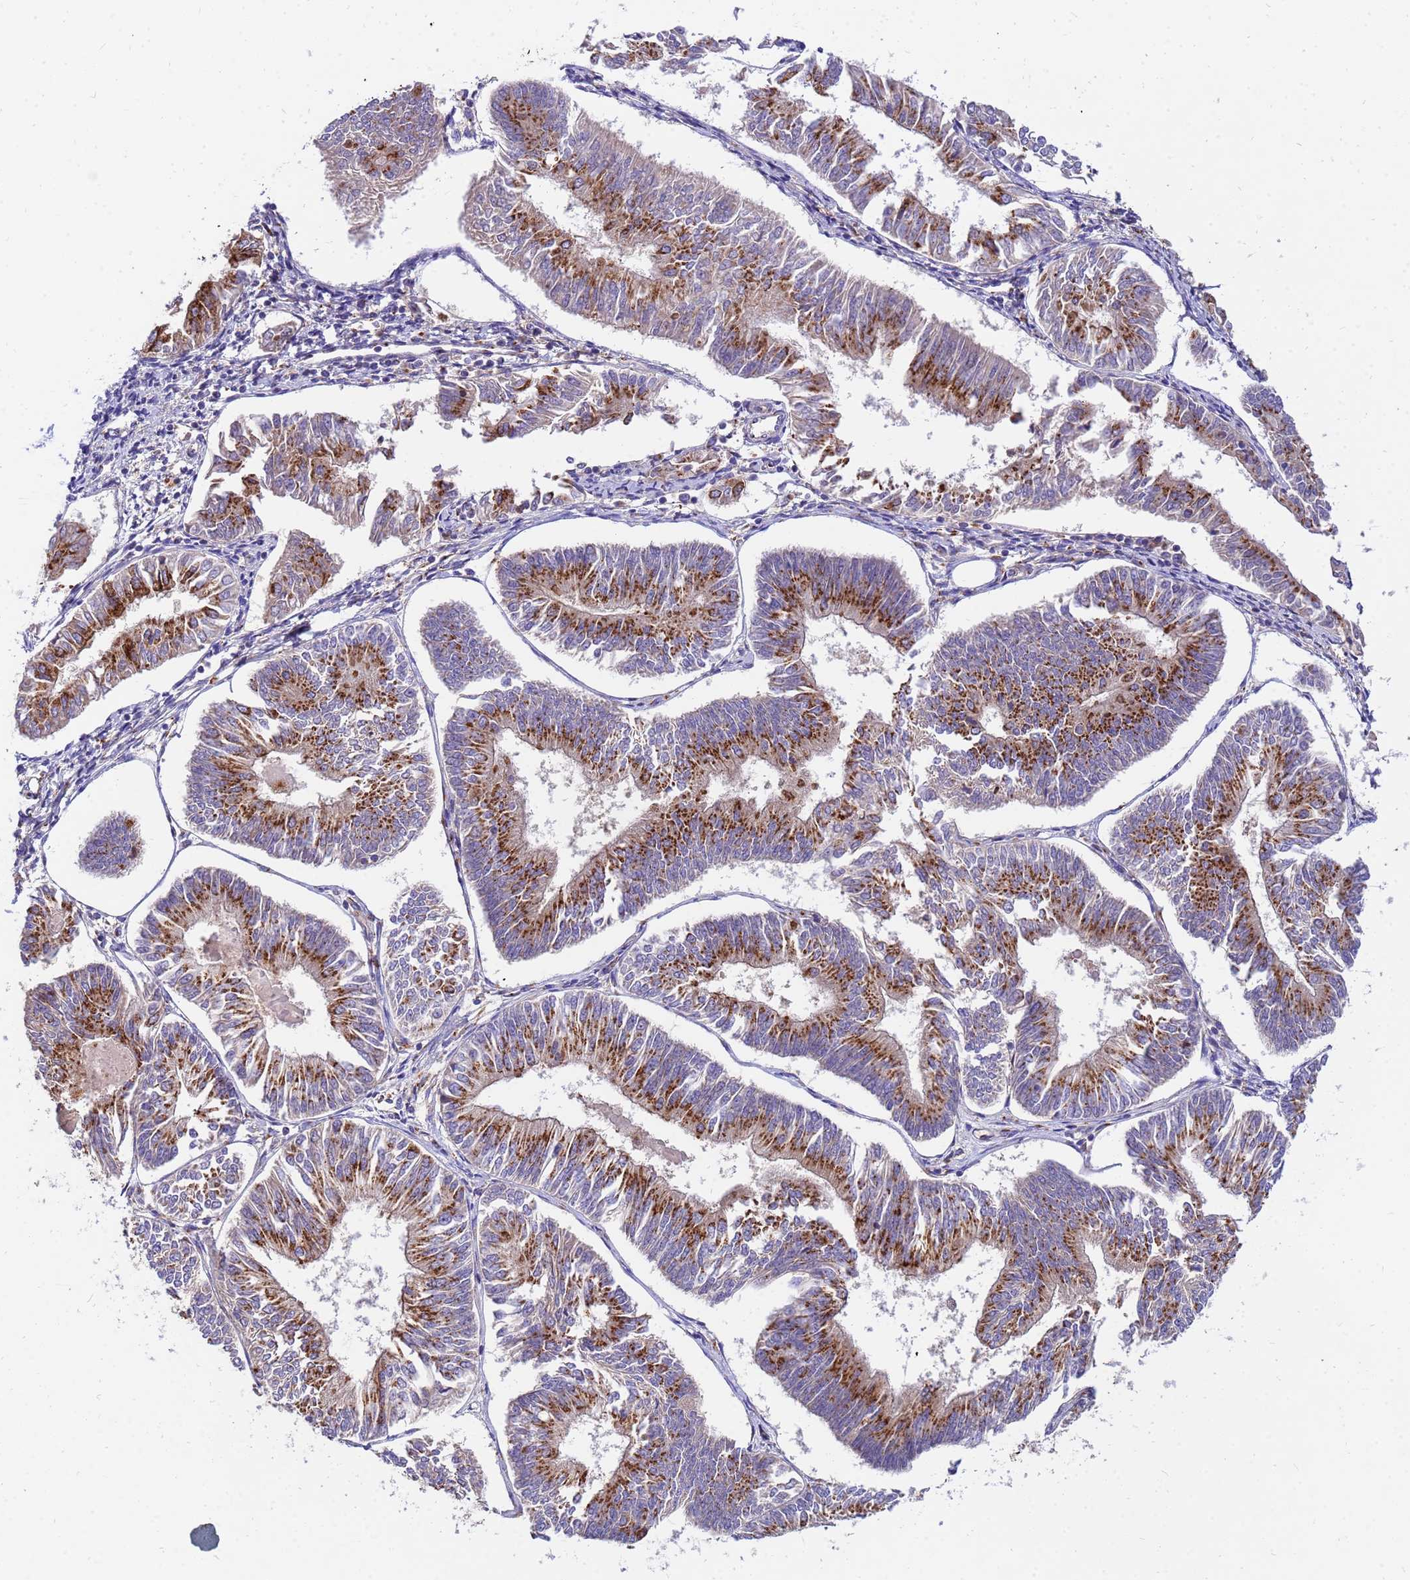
{"staining": {"intensity": "strong", "quantity": ">75%", "location": "cytoplasmic/membranous"}, "tissue": "endometrial cancer", "cell_type": "Tumor cells", "image_type": "cancer", "snomed": [{"axis": "morphology", "description": "Adenocarcinoma, NOS"}, {"axis": "topography", "description": "Endometrium"}], "caption": "This histopathology image exhibits immunohistochemistry (IHC) staining of human endometrial cancer (adenocarcinoma), with high strong cytoplasmic/membranous expression in approximately >75% of tumor cells.", "gene": "HPS3", "patient": {"sex": "female", "age": 58}}